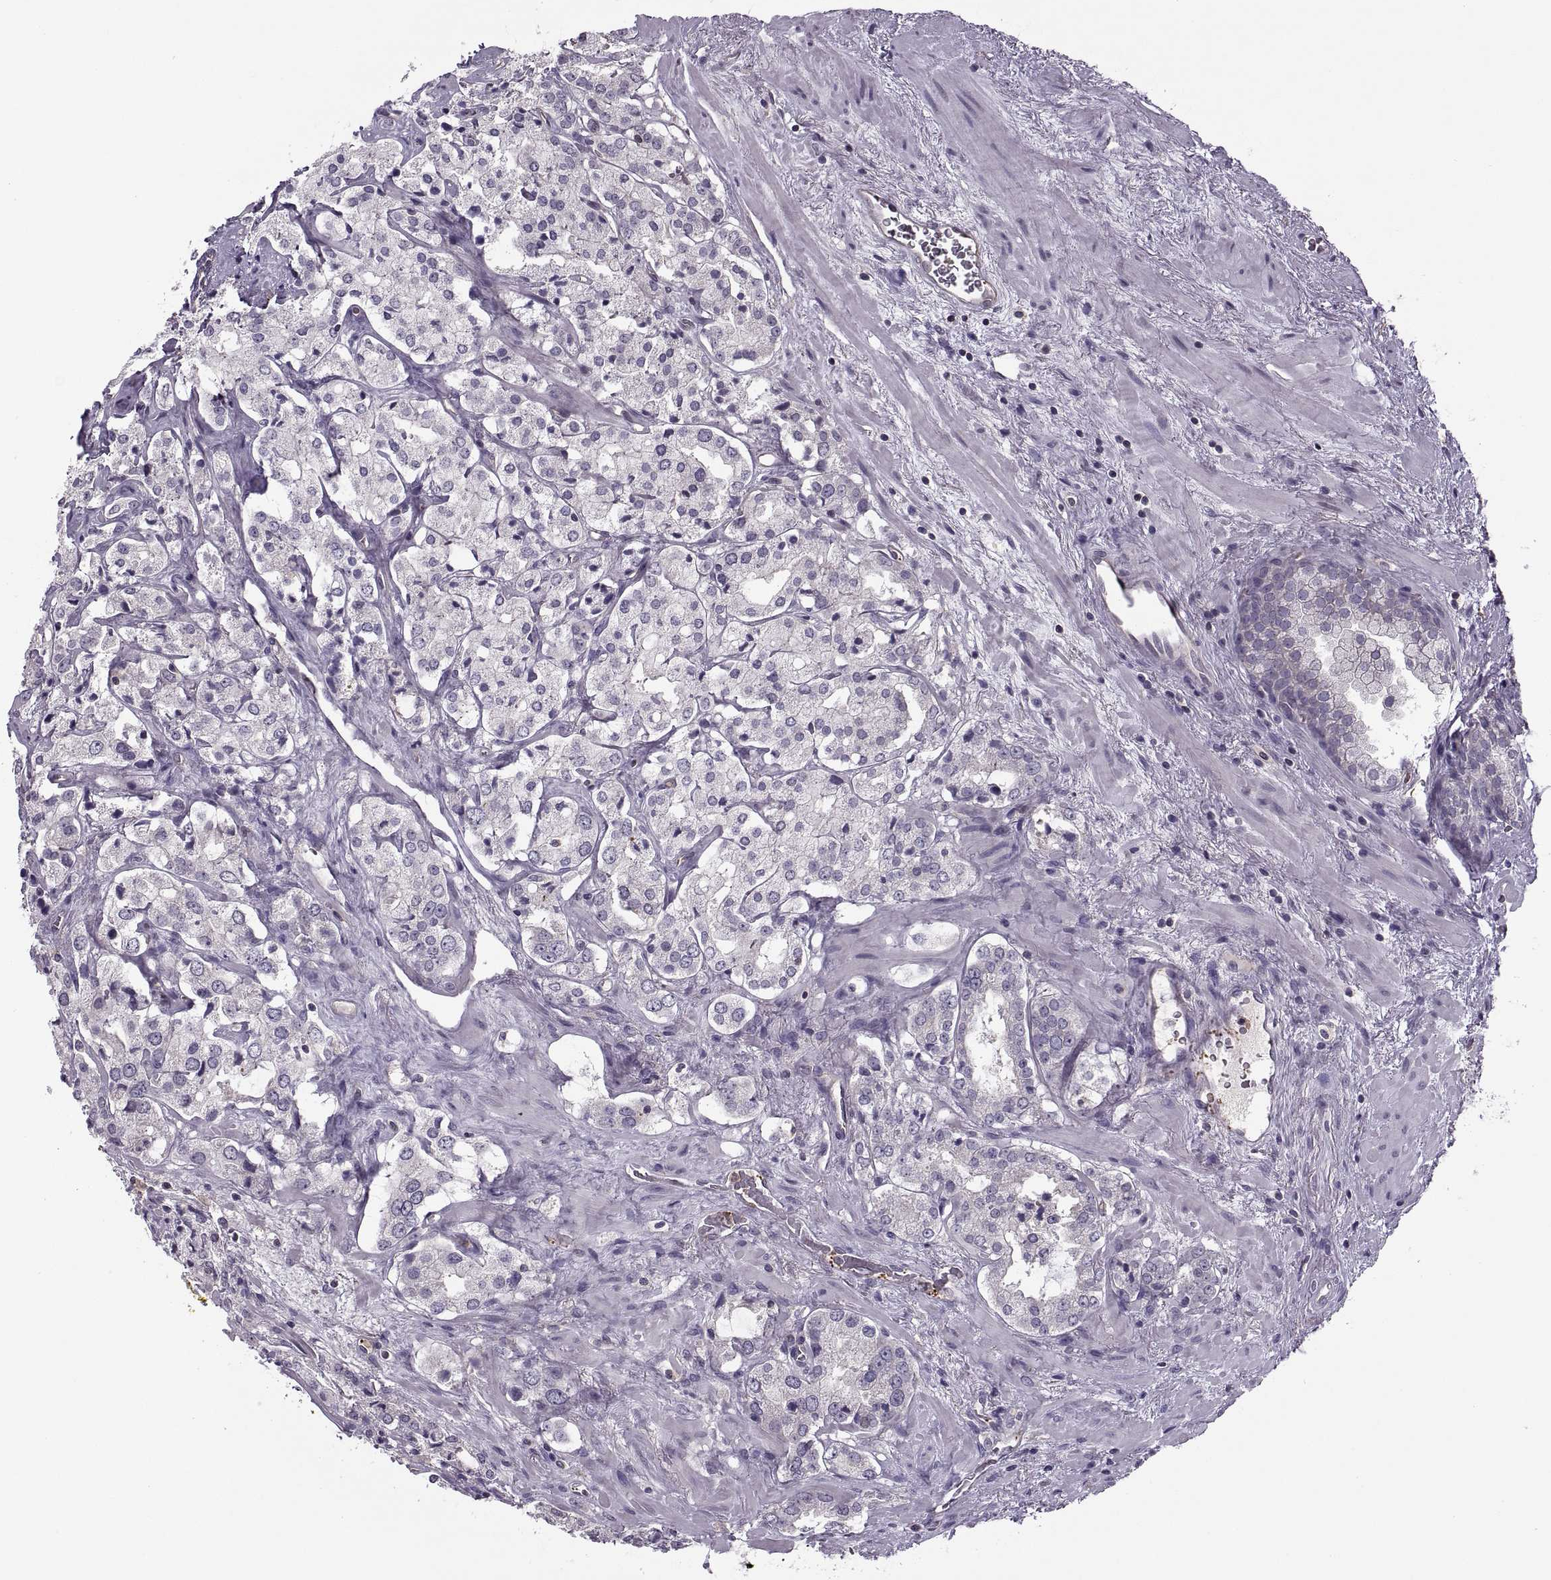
{"staining": {"intensity": "negative", "quantity": "none", "location": "none"}, "tissue": "prostate cancer", "cell_type": "Tumor cells", "image_type": "cancer", "snomed": [{"axis": "morphology", "description": "Adenocarcinoma, NOS"}, {"axis": "topography", "description": "Prostate"}], "caption": "An IHC histopathology image of prostate cancer (adenocarcinoma) is shown. There is no staining in tumor cells of prostate cancer (adenocarcinoma).", "gene": "SLC2A3", "patient": {"sex": "male", "age": 66}}